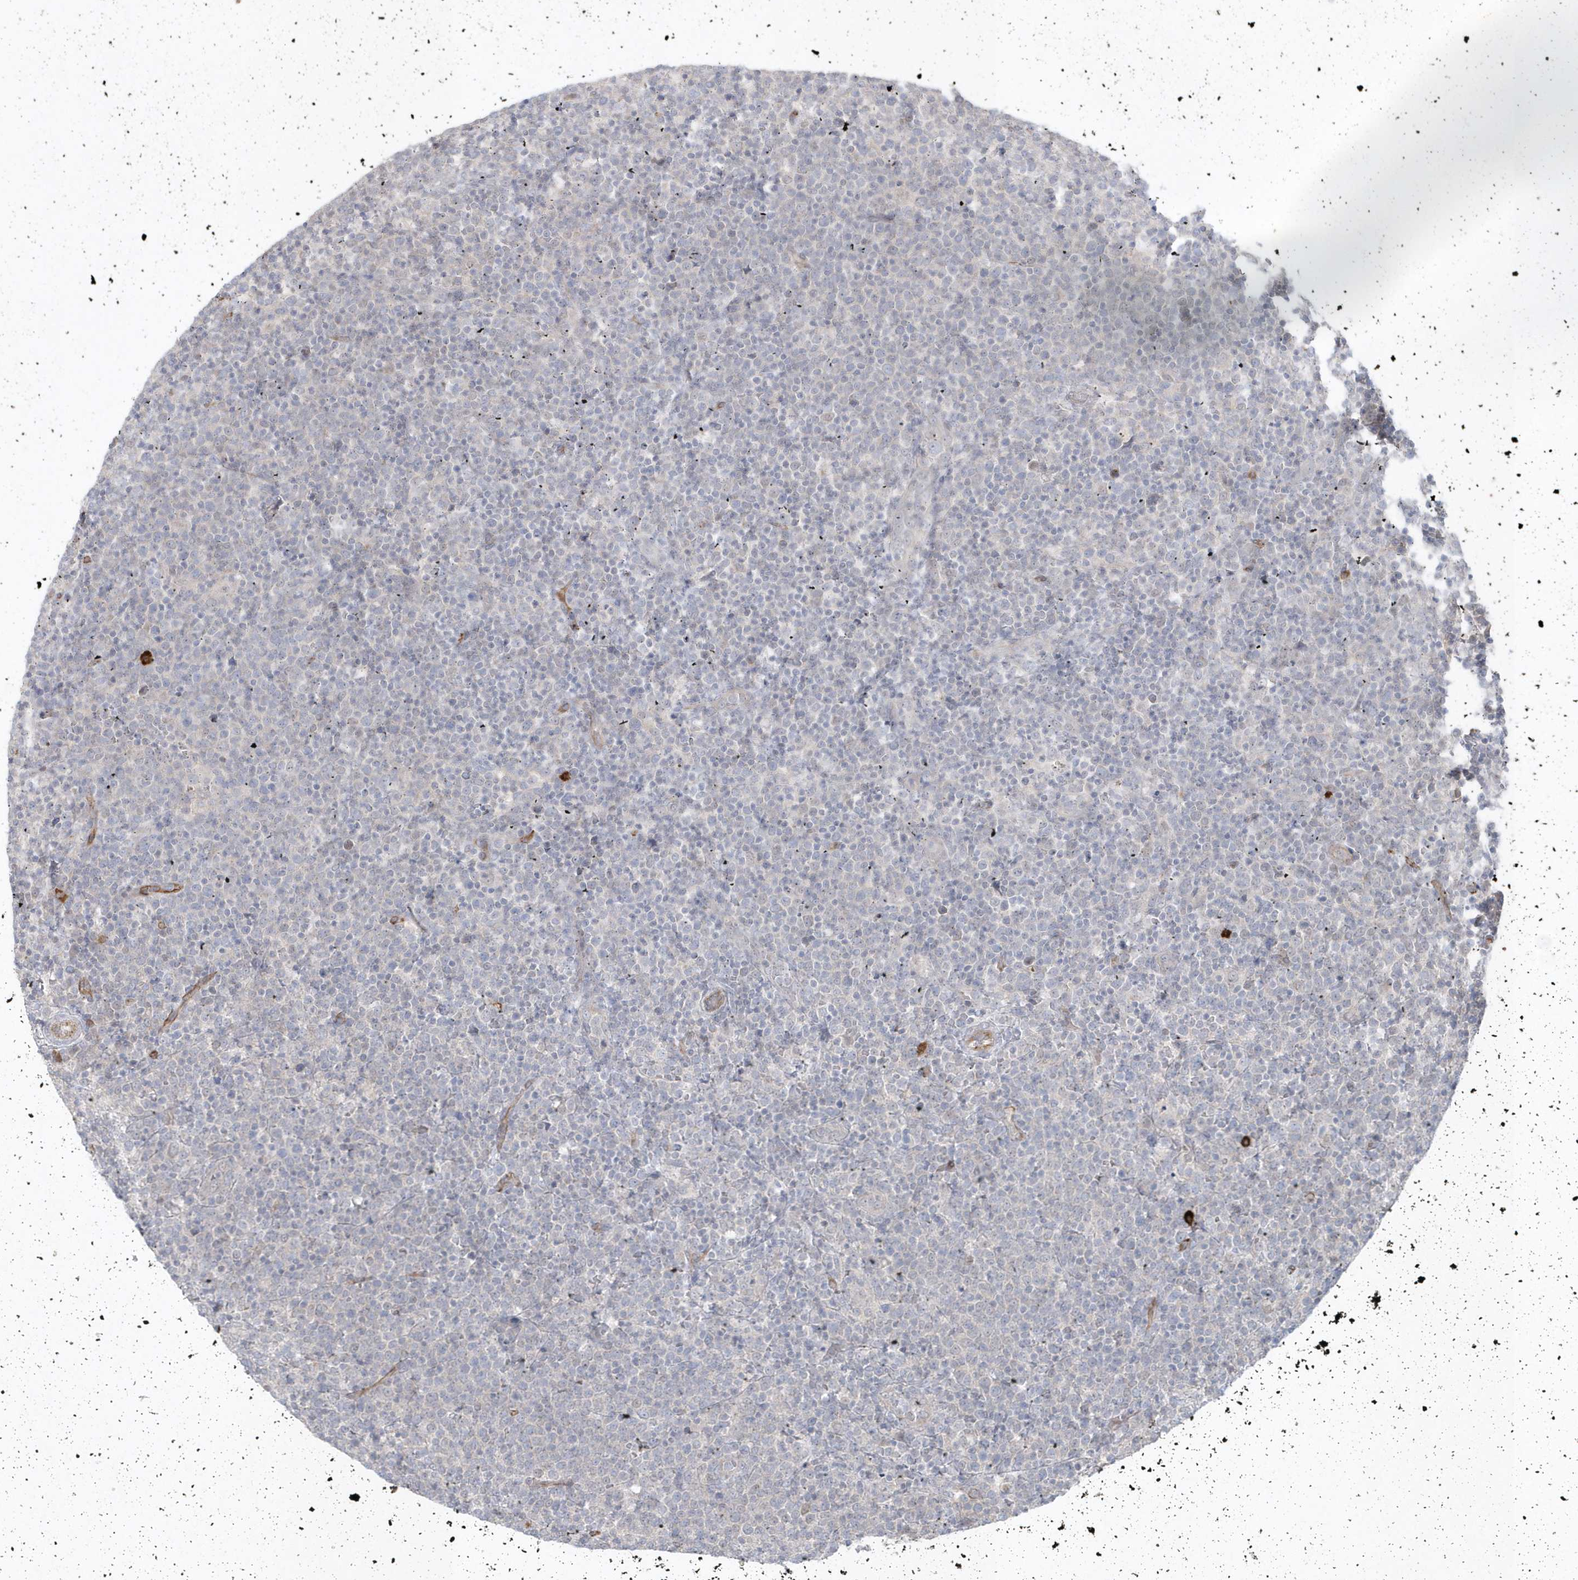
{"staining": {"intensity": "negative", "quantity": "none", "location": "none"}, "tissue": "lymphoma", "cell_type": "Tumor cells", "image_type": "cancer", "snomed": [{"axis": "morphology", "description": "Malignant lymphoma, non-Hodgkin's type, High grade"}, {"axis": "topography", "description": "Lymph node"}], "caption": "The image exhibits no significant positivity in tumor cells of lymphoma.", "gene": "DHX57", "patient": {"sex": "male", "age": 61}}